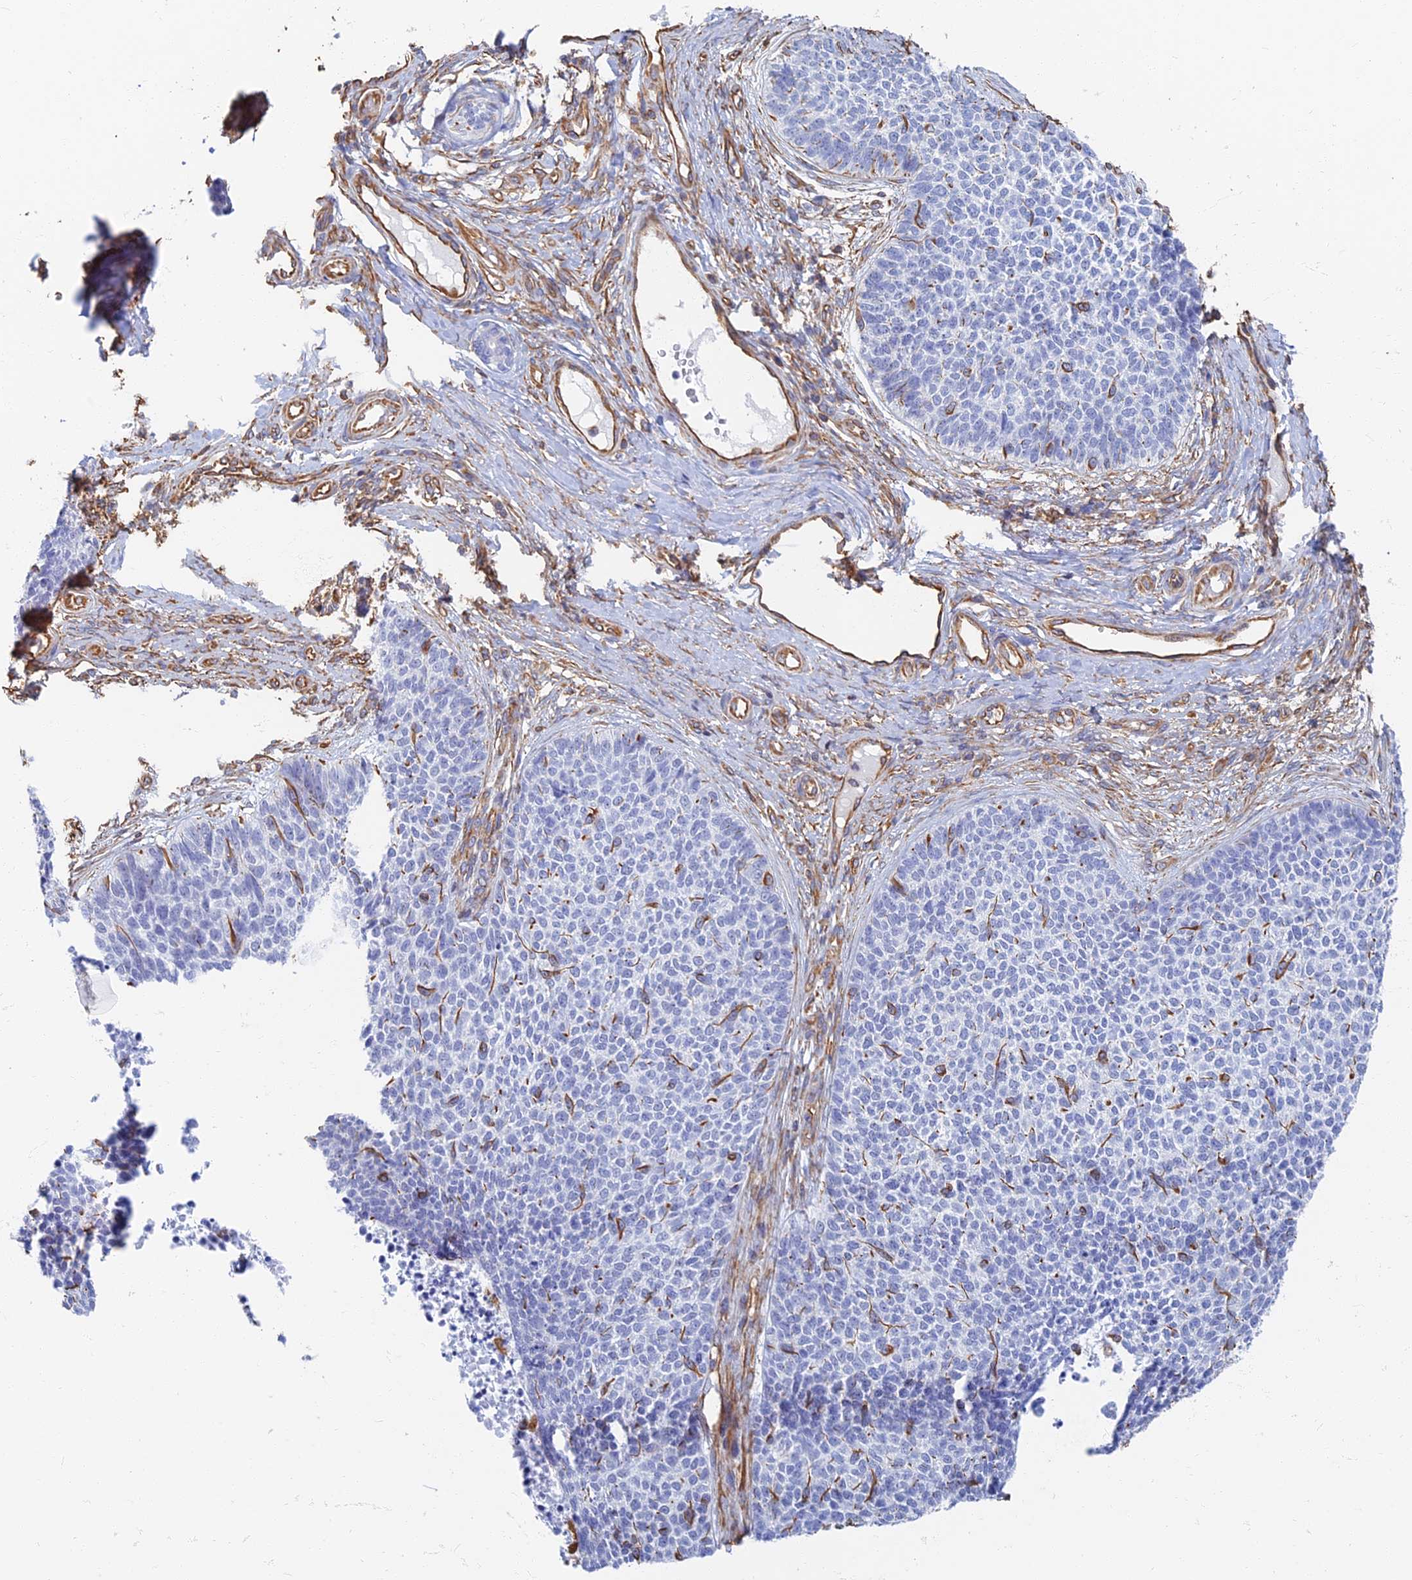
{"staining": {"intensity": "negative", "quantity": "none", "location": "none"}, "tissue": "skin cancer", "cell_type": "Tumor cells", "image_type": "cancer", "snomed": [{"axis": "morphology", "description": "Basal cell carcinoma"}, {"axis": "topography", "description": "Skin"}], "caption": "Tumor cells are negative for brown protein staining in skin basal cell carcinoma.", "gene": "RMC1", "patient": {"sex": "female", "age": 84}}